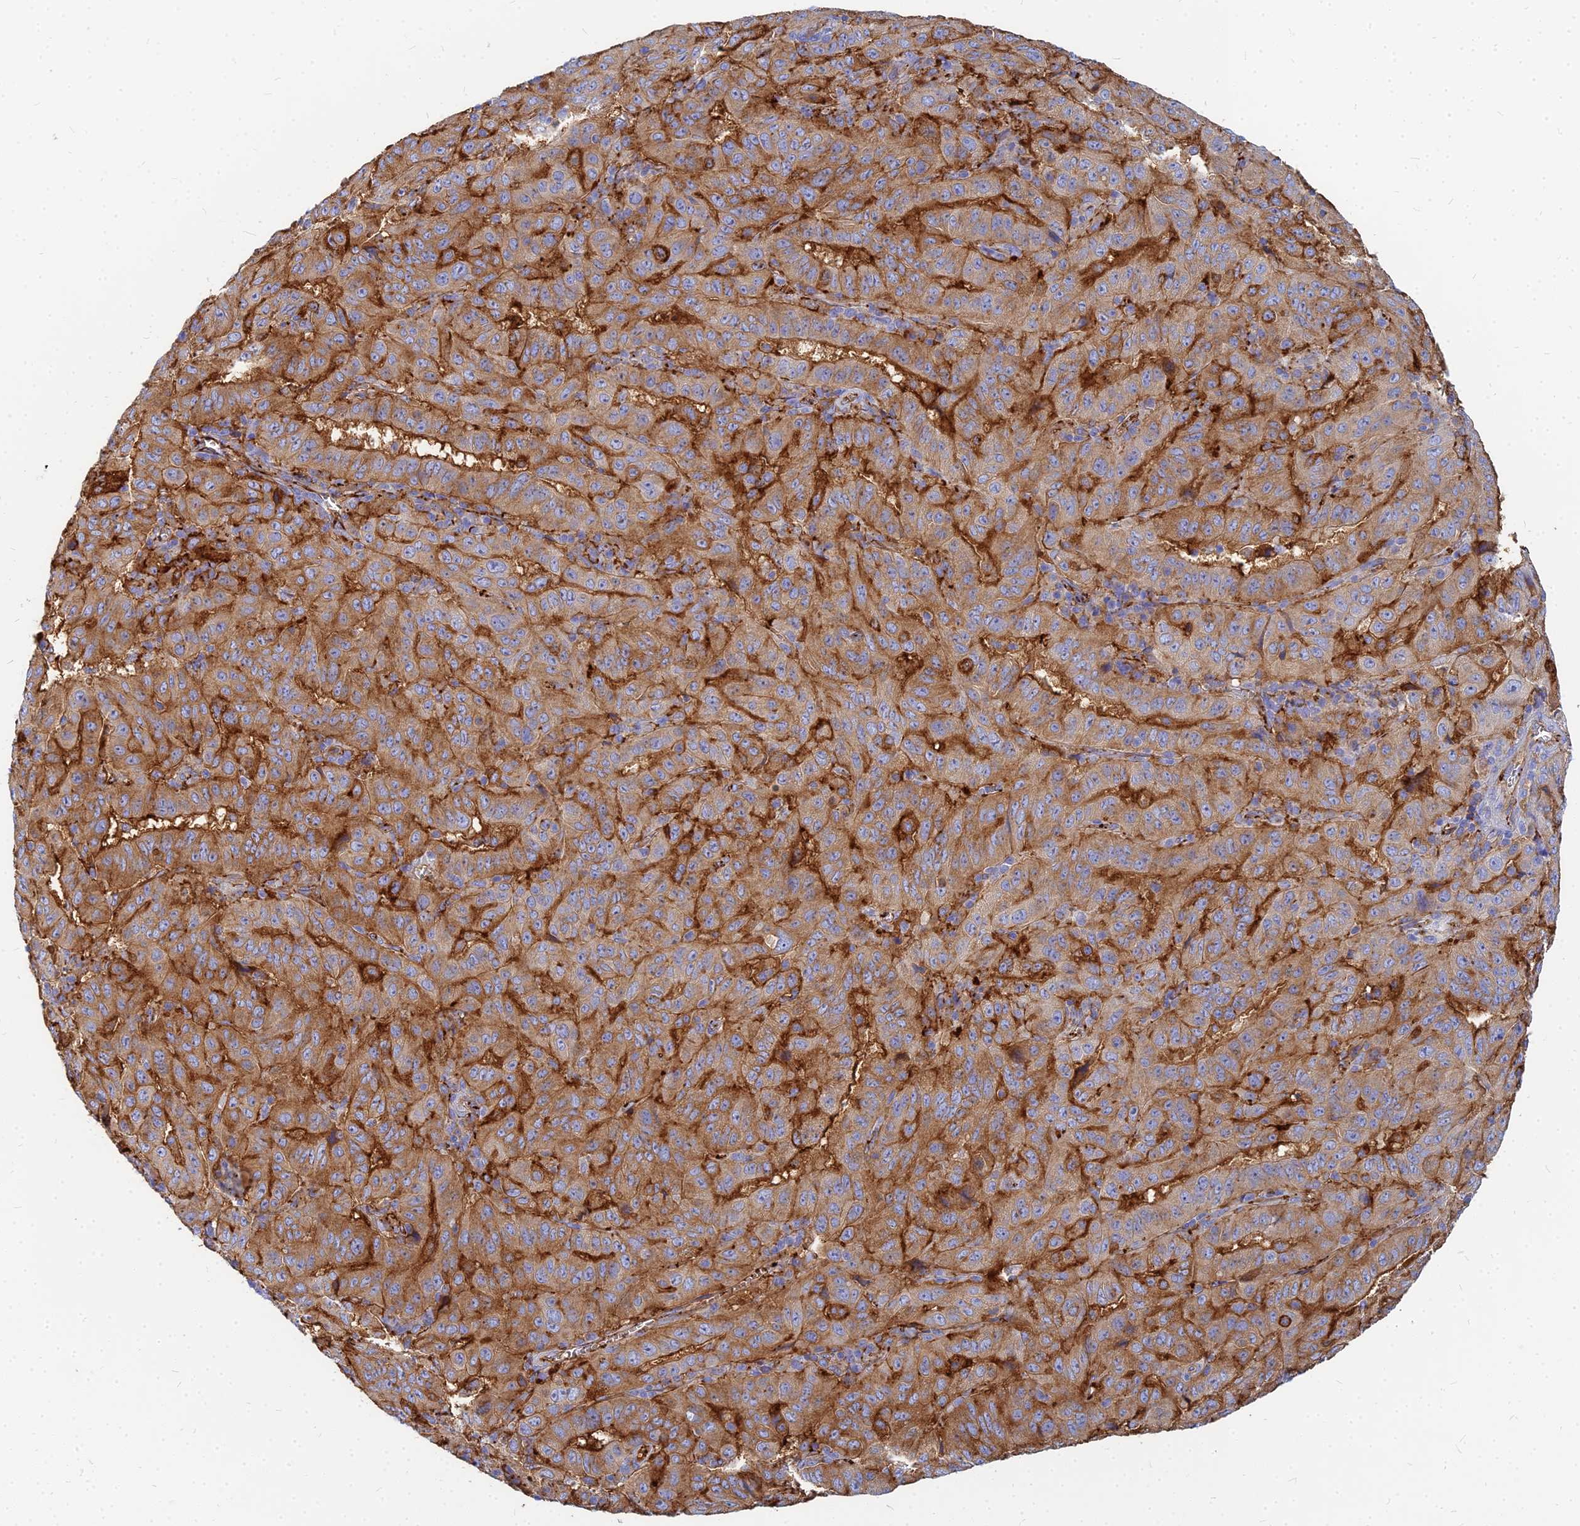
{"staining": {"intensity": "moderate", "quantity": ">75%", "location": "cytoplasmic/membranous"}, "tissue": "pancreatic cancer", "cell_type": "Tumor cells", "image_type": "cancer", "snomed": [{"axis": "morphology", "description": "Adenocarcinoma, NOS"}, {"axis": "topography", "description": "Pancreas"}], "caption": "The micrograph exhibits immunohistochemical staining of pancreatic cancer (adenocarcinoma). There is moderate cytoplasmic/membranous staining is identified in approximately >75% of tumor cells.", "gene": "VAT1", "patient": {"sex": "male", "age": 63}}